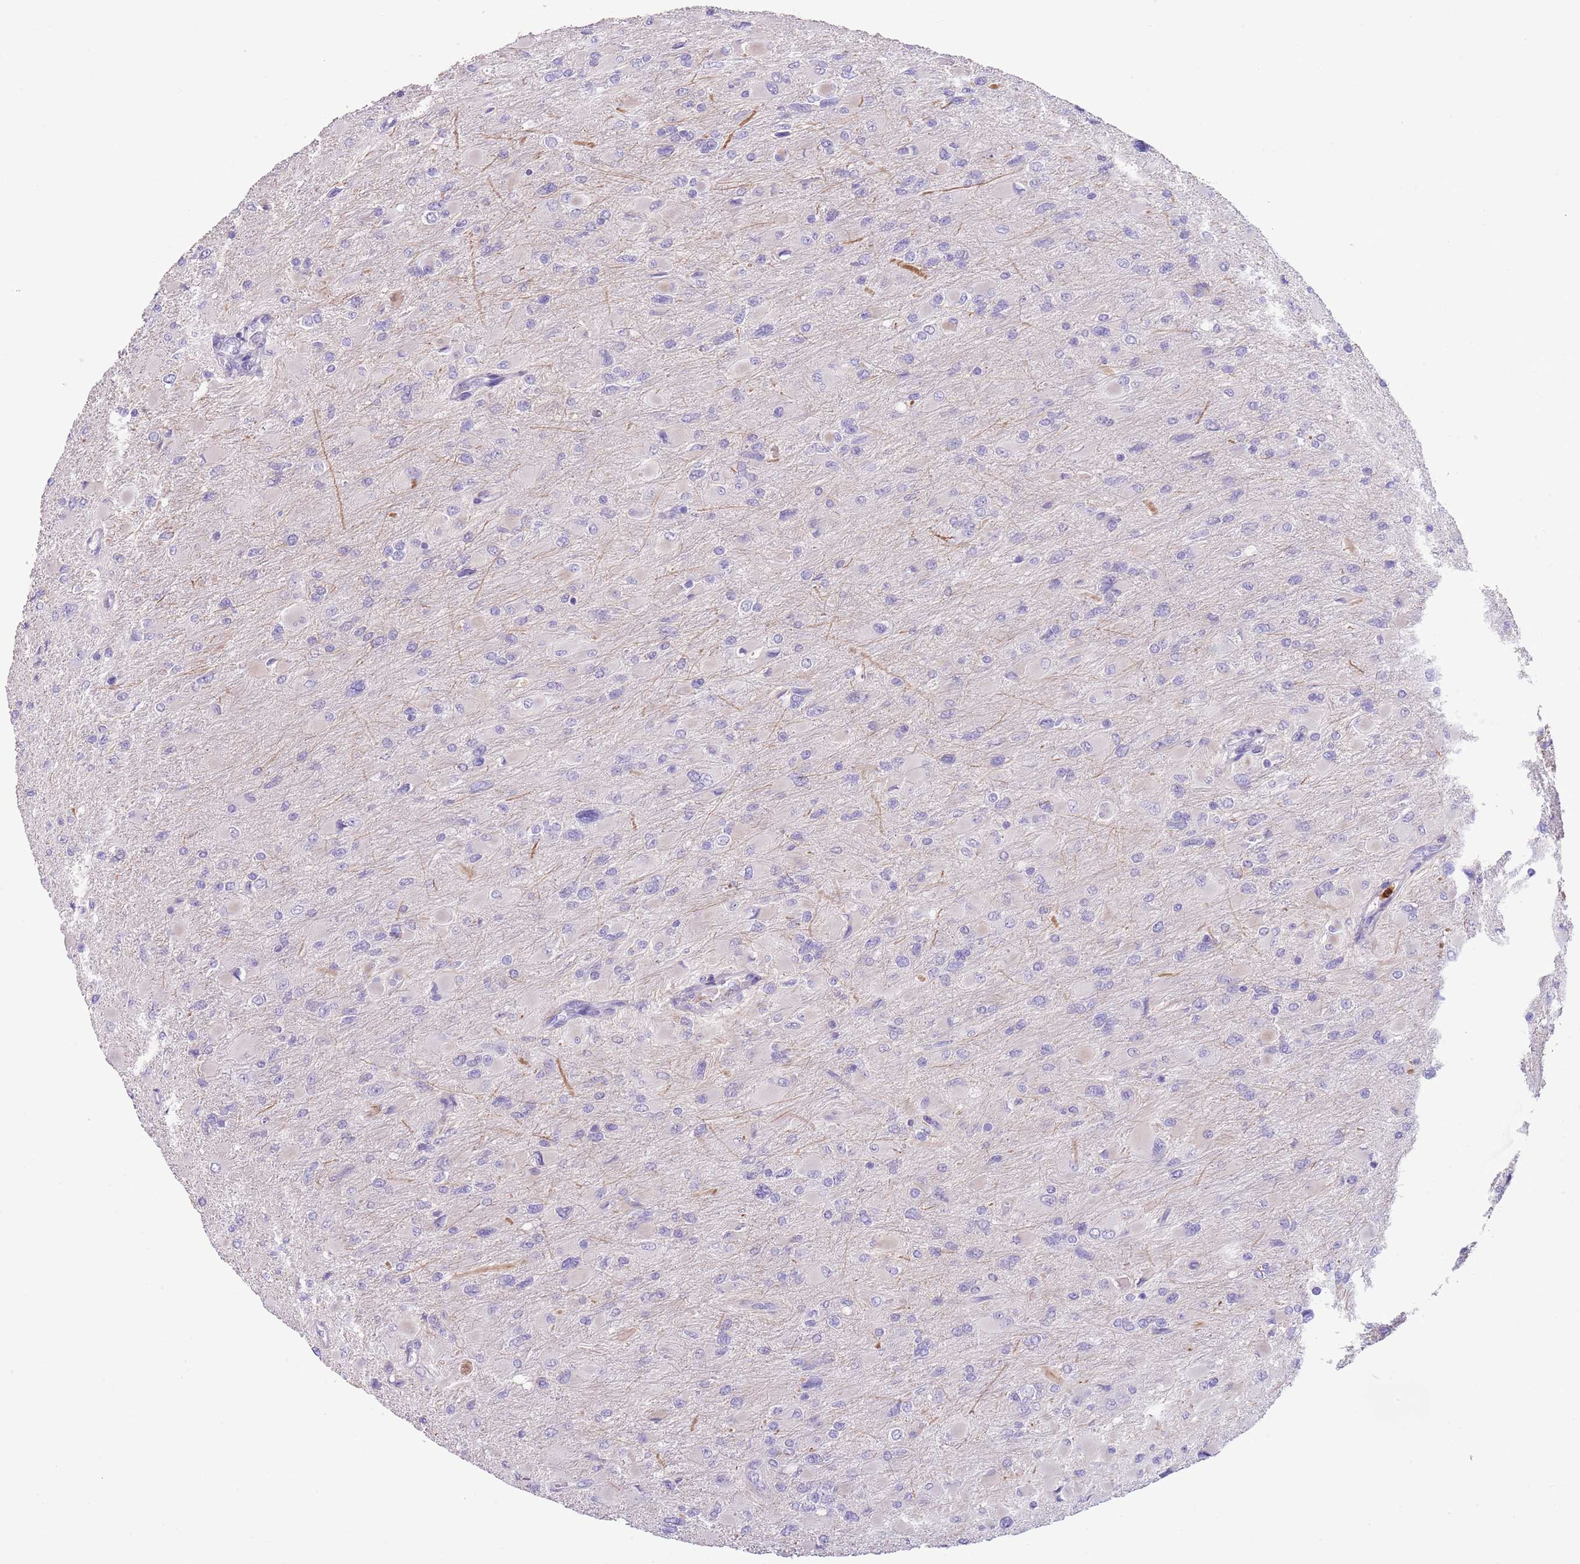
{"staining": {"intensity": "negative", "quantity": "none", "location": "none"}, "tissue": "glioma", "cell_type": "Tumor cells", "image_type": "cancer", "snomed": [{"axis": "morphology", "description": "Glioma, malignant, High grade"}, {"axis": "topography", "description": "Cerebral cortex"}], "caption": "Tumor cells are negative for brown protein staining in glioma. (DAB (3,3'-diaminobenzidine) immunohistochemistry (IHC) with hematoxylin counter stain).", "gene": "OR6M1", "patient": {"sex": "female", "age": 36}}